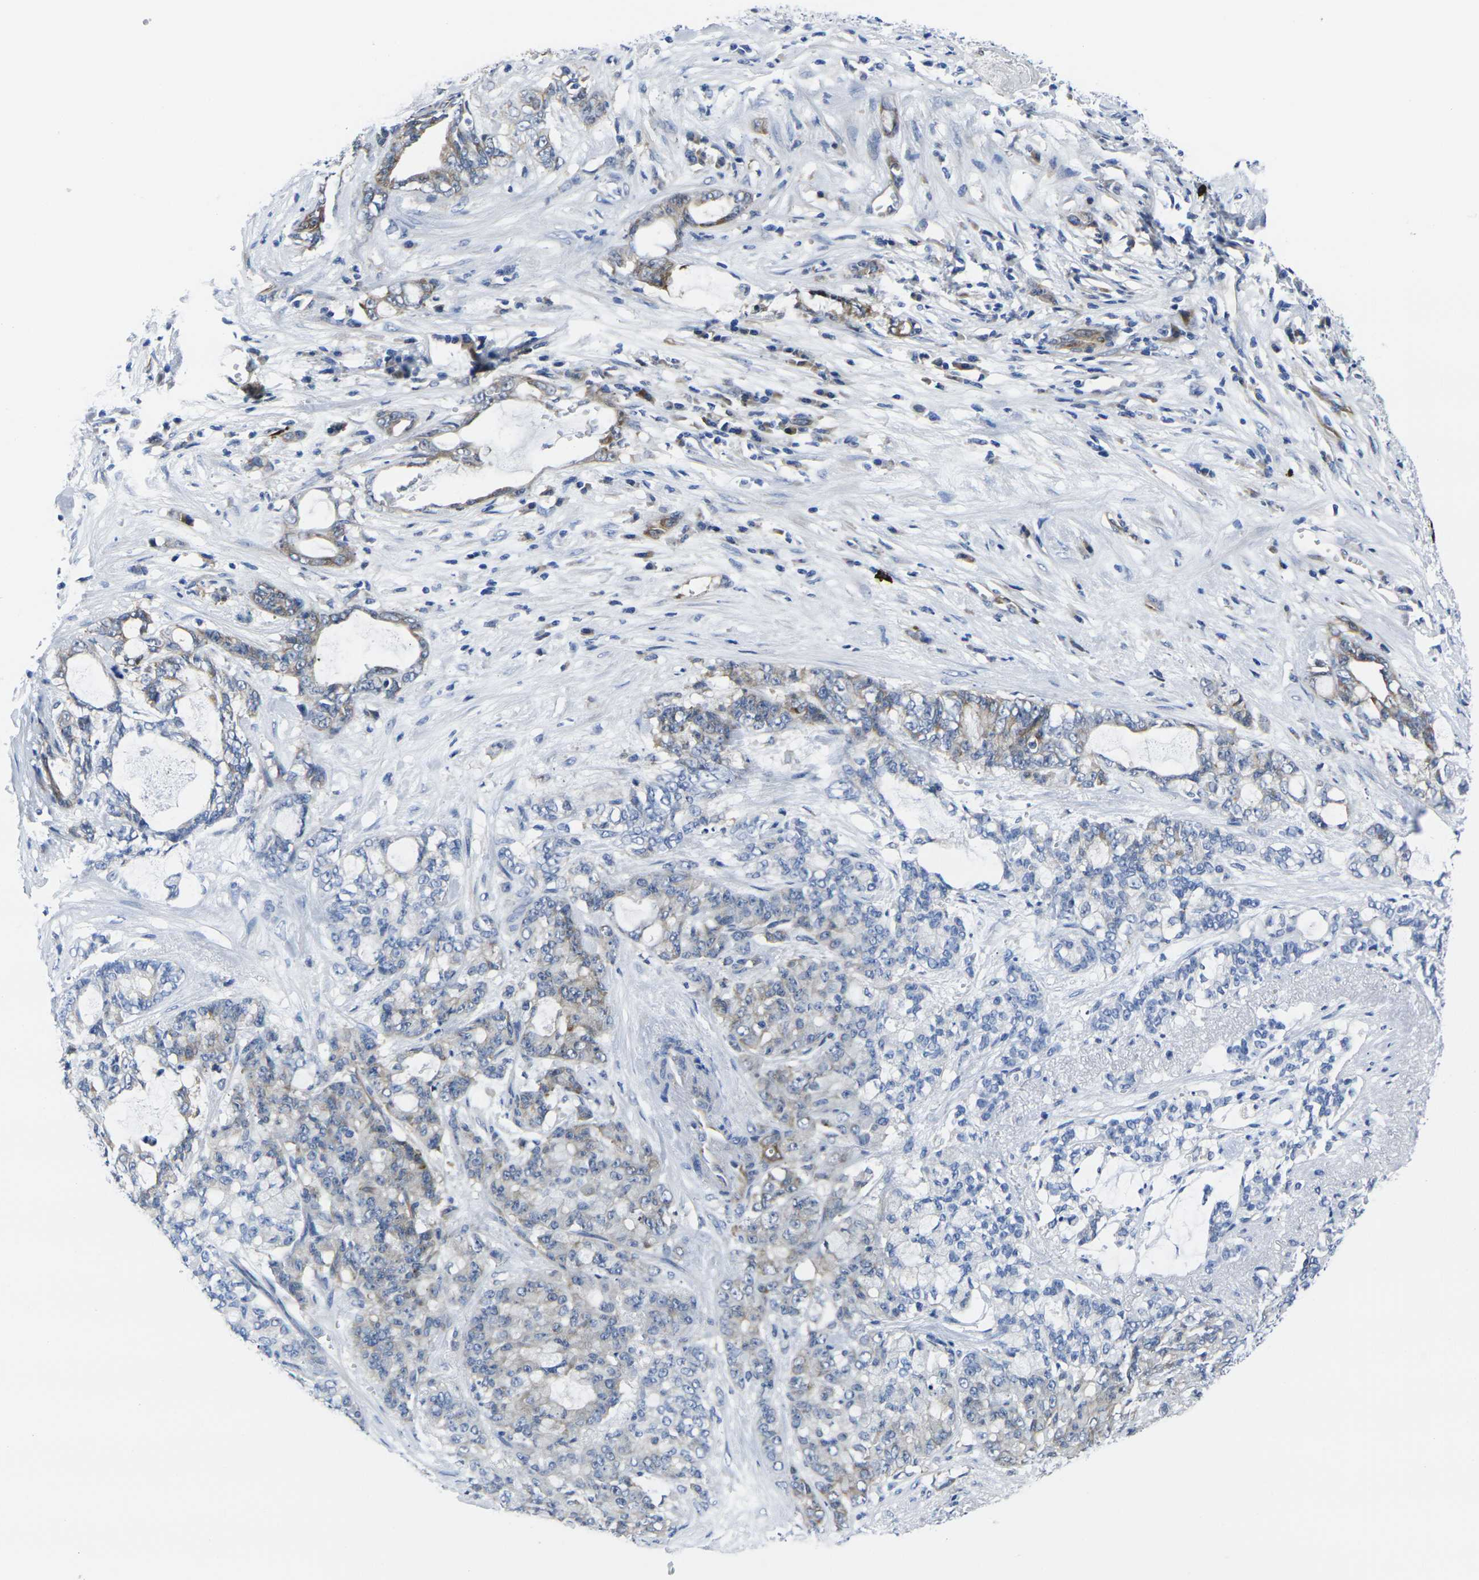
{"staining": {"intensity": "weak", "quantity": "25%-75%", "location": "cytoplasmic/membranous"}, "tissue": "pancreatic cancer", "cell_type": "Tumor cells", "image_type": "cancer", "snomed": [{"axis": "morphology", "description": "Adenocarcinoma, NOS"}, {"axis": "topography", "description": "Pancreas"}], "caption": "Immunohistochemical staining of adenocarcinoma (pancreatic) demonstrates low levels of weak cytoplasmic/membranous positivity in approximately 25%-75% of tumor cells.", "gene": "EIF4A1", "patient": {"sex": "female", "age": 73}}